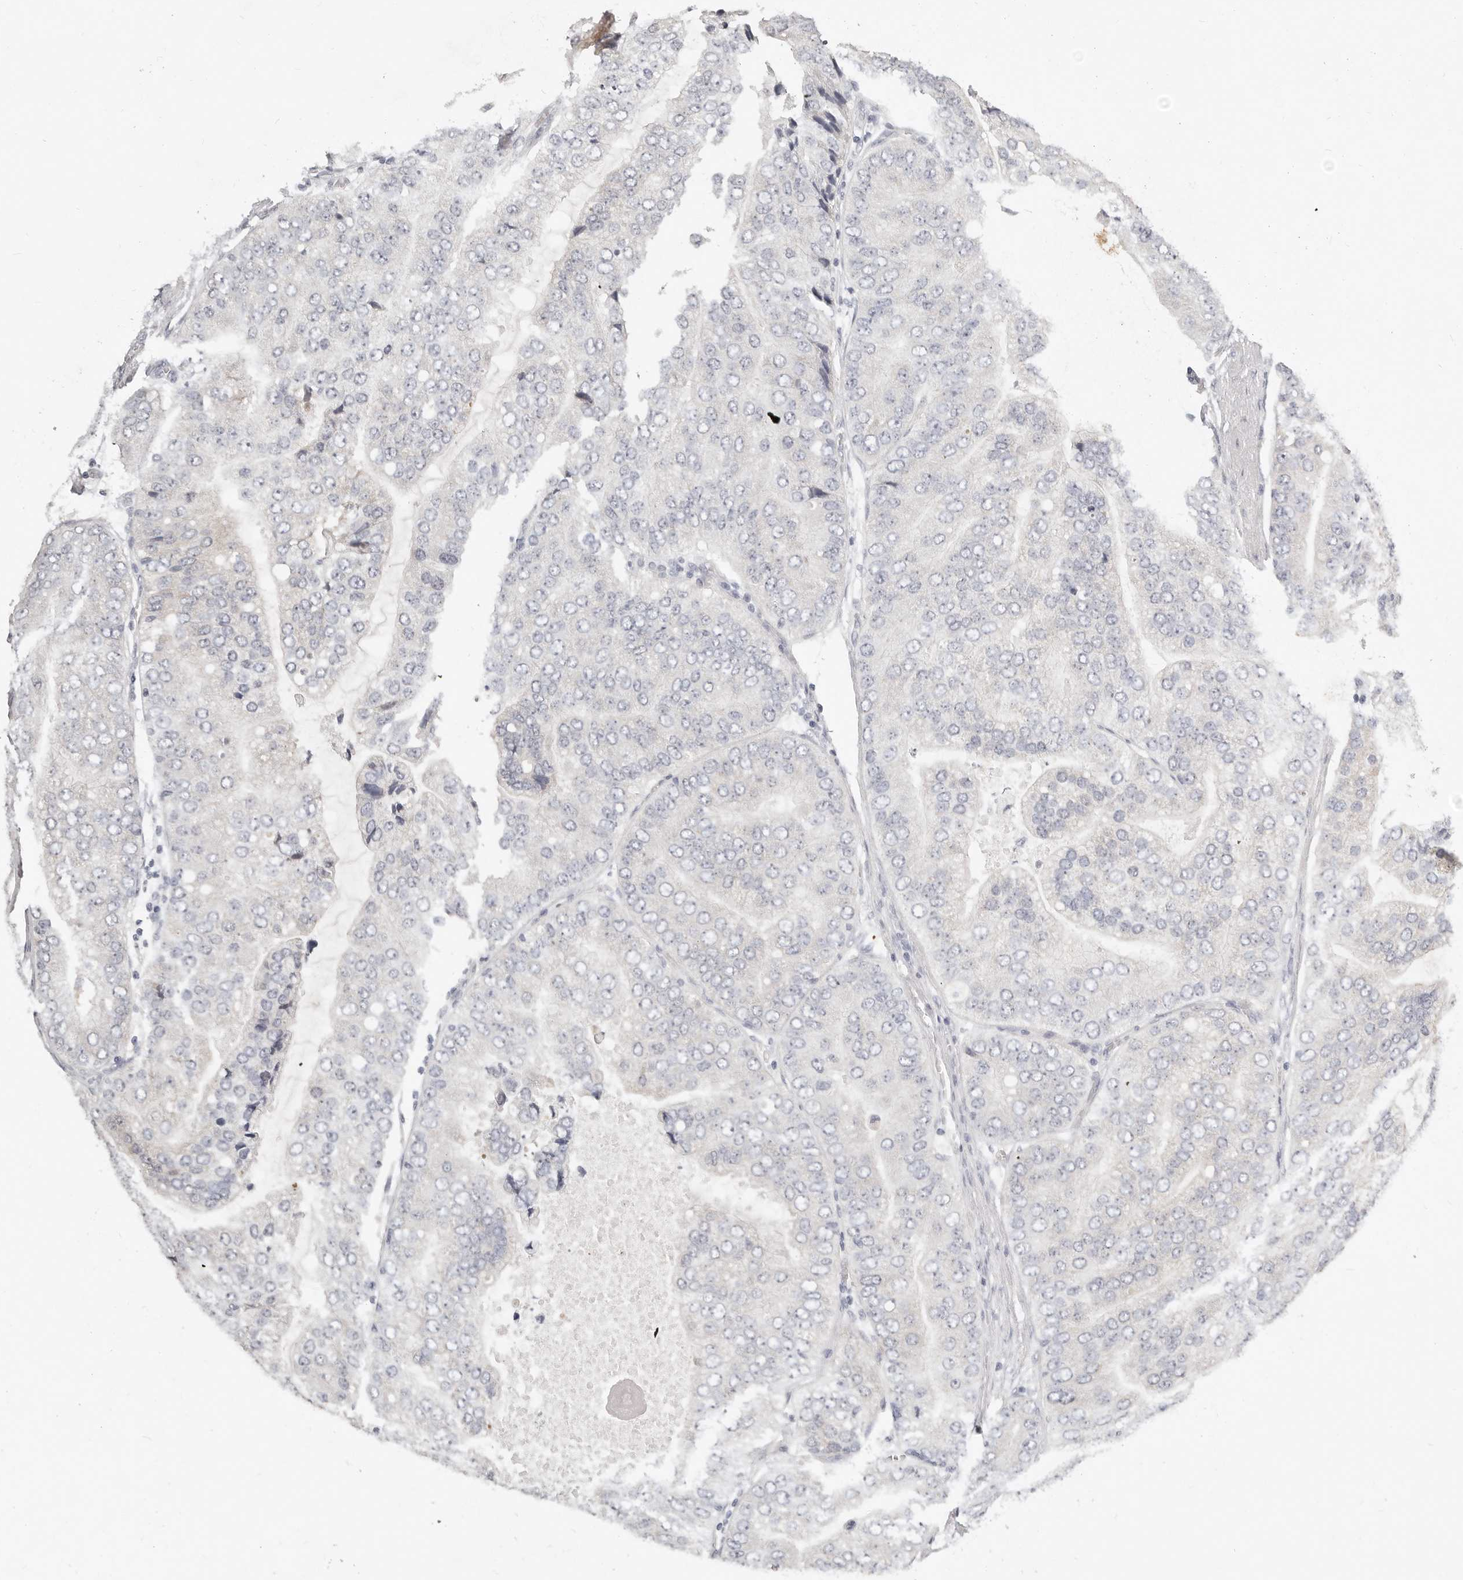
{"staining": {"intensity": "negative", "quantity": "none", "location": "none"}, "tissue": "prostate cancer", "cell_type": "Tumor cells", "image_type": "cancer", "snomed": [{"axis": "morphology", "description": "Adenocarcinoma, High grade"}, {"axis": "topography", "description": "Prostate"}], "caption": "This photomicrograph is of adenocarcinoma (high-grade) (prostate) stained with immunohistochemistry (IHC) to label a protein in brown with the nuclei are counter-stained blue. There is no positivity in tumor cells.", "gene": "TMEM63B", "patient": {"sex": "male", "age": 70}}